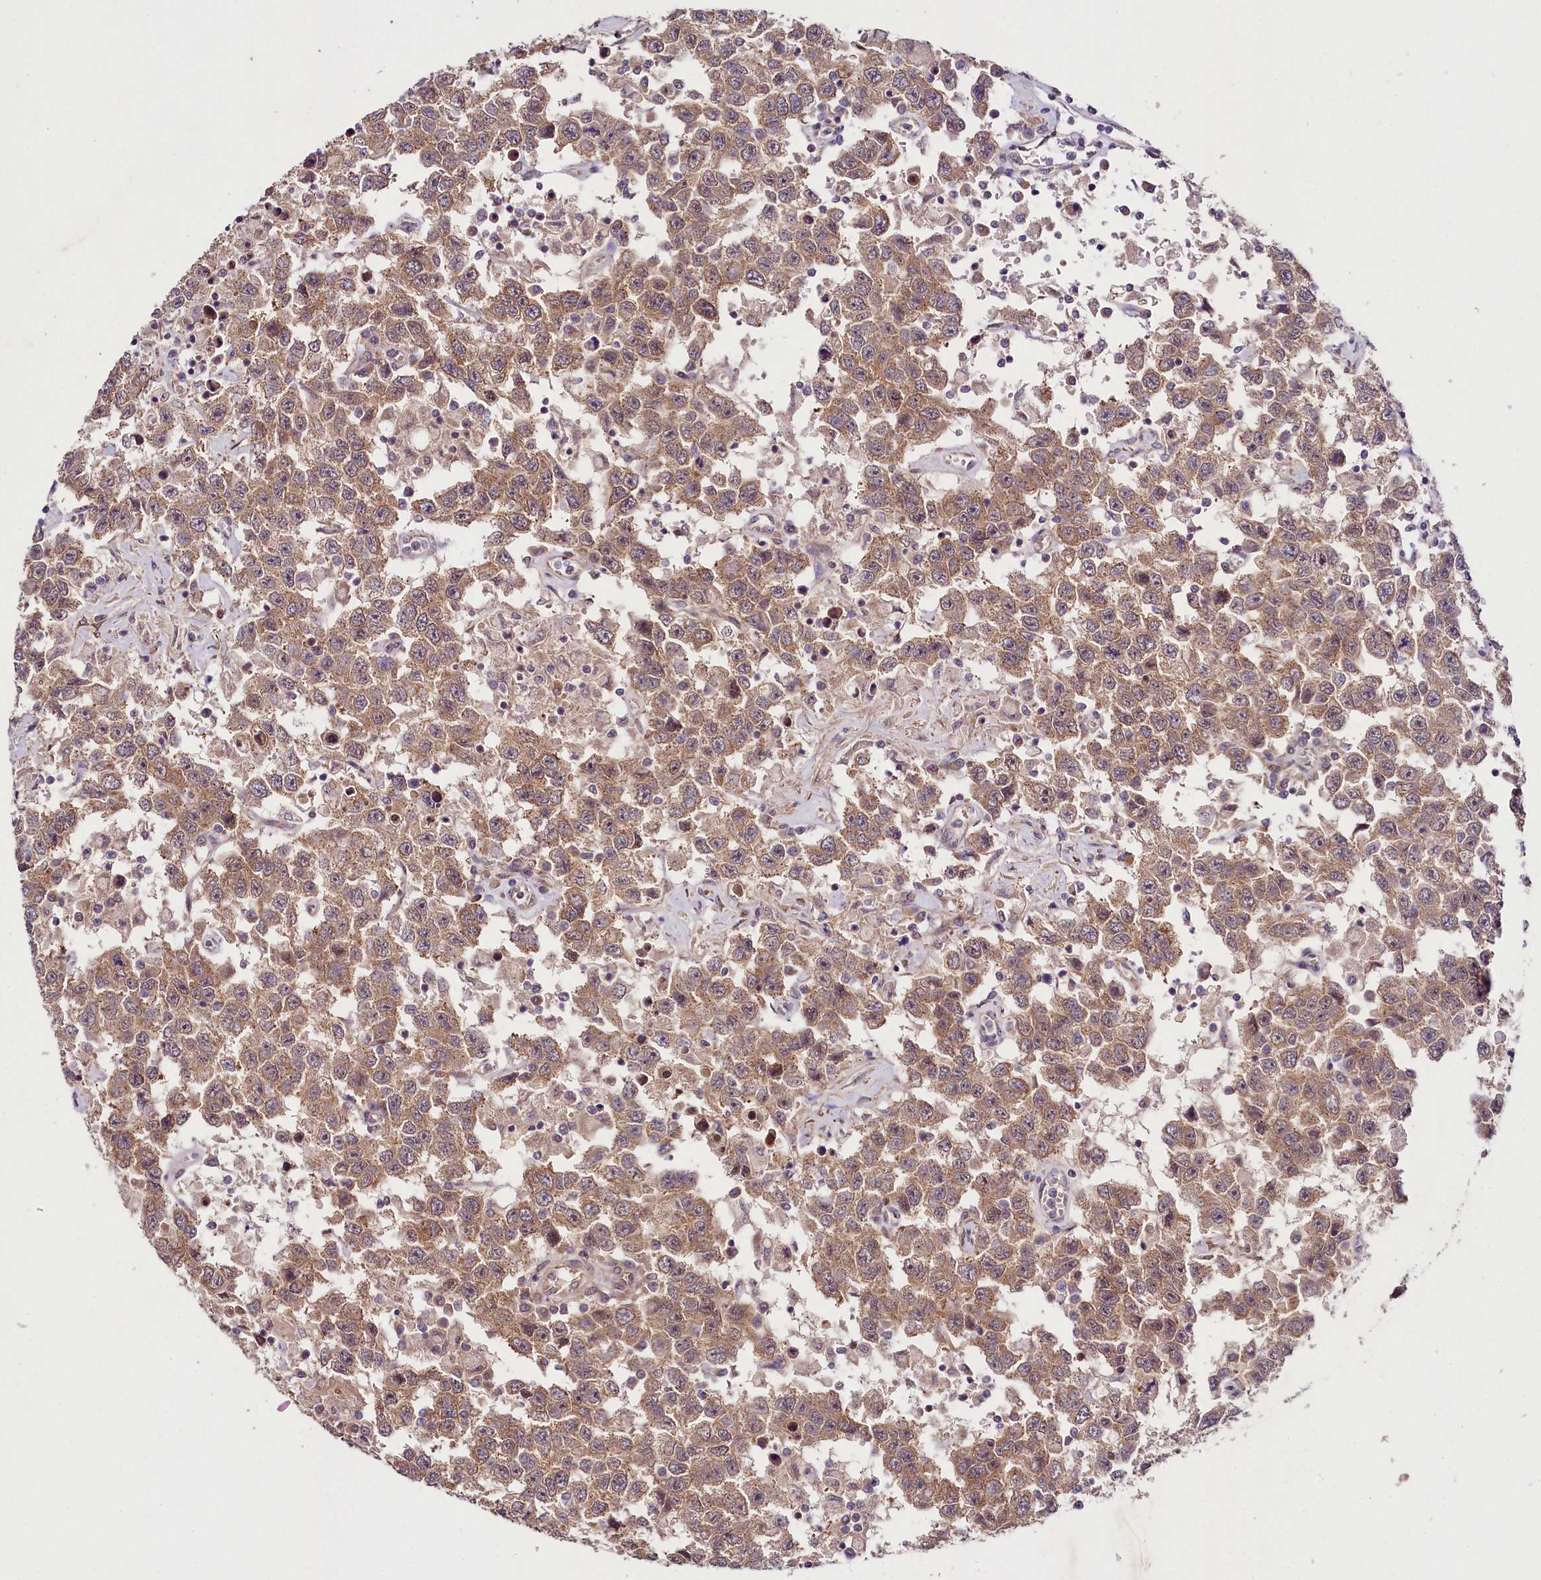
{"staining": {"intensity": "moderate", "quantity": ">75%", "location": "cytoplasmic/membranous"}, "tissue": "testis cancer", "cell_type": "Tumor cells", "image_type": "cancer", "snomed": [{"axis": "morphology", "description": "Seminoma, NOS"}, {"axis": "topography", "description": "Testis"}], "caption": "Testis seminoma was stained to show a protein in brown. There is medium levels of moderate cytoplasmic/membranous expression in about >75% of tumor cells.", "gene": "PHLDB1", "patient": {"sex": "male", "age": 41}}